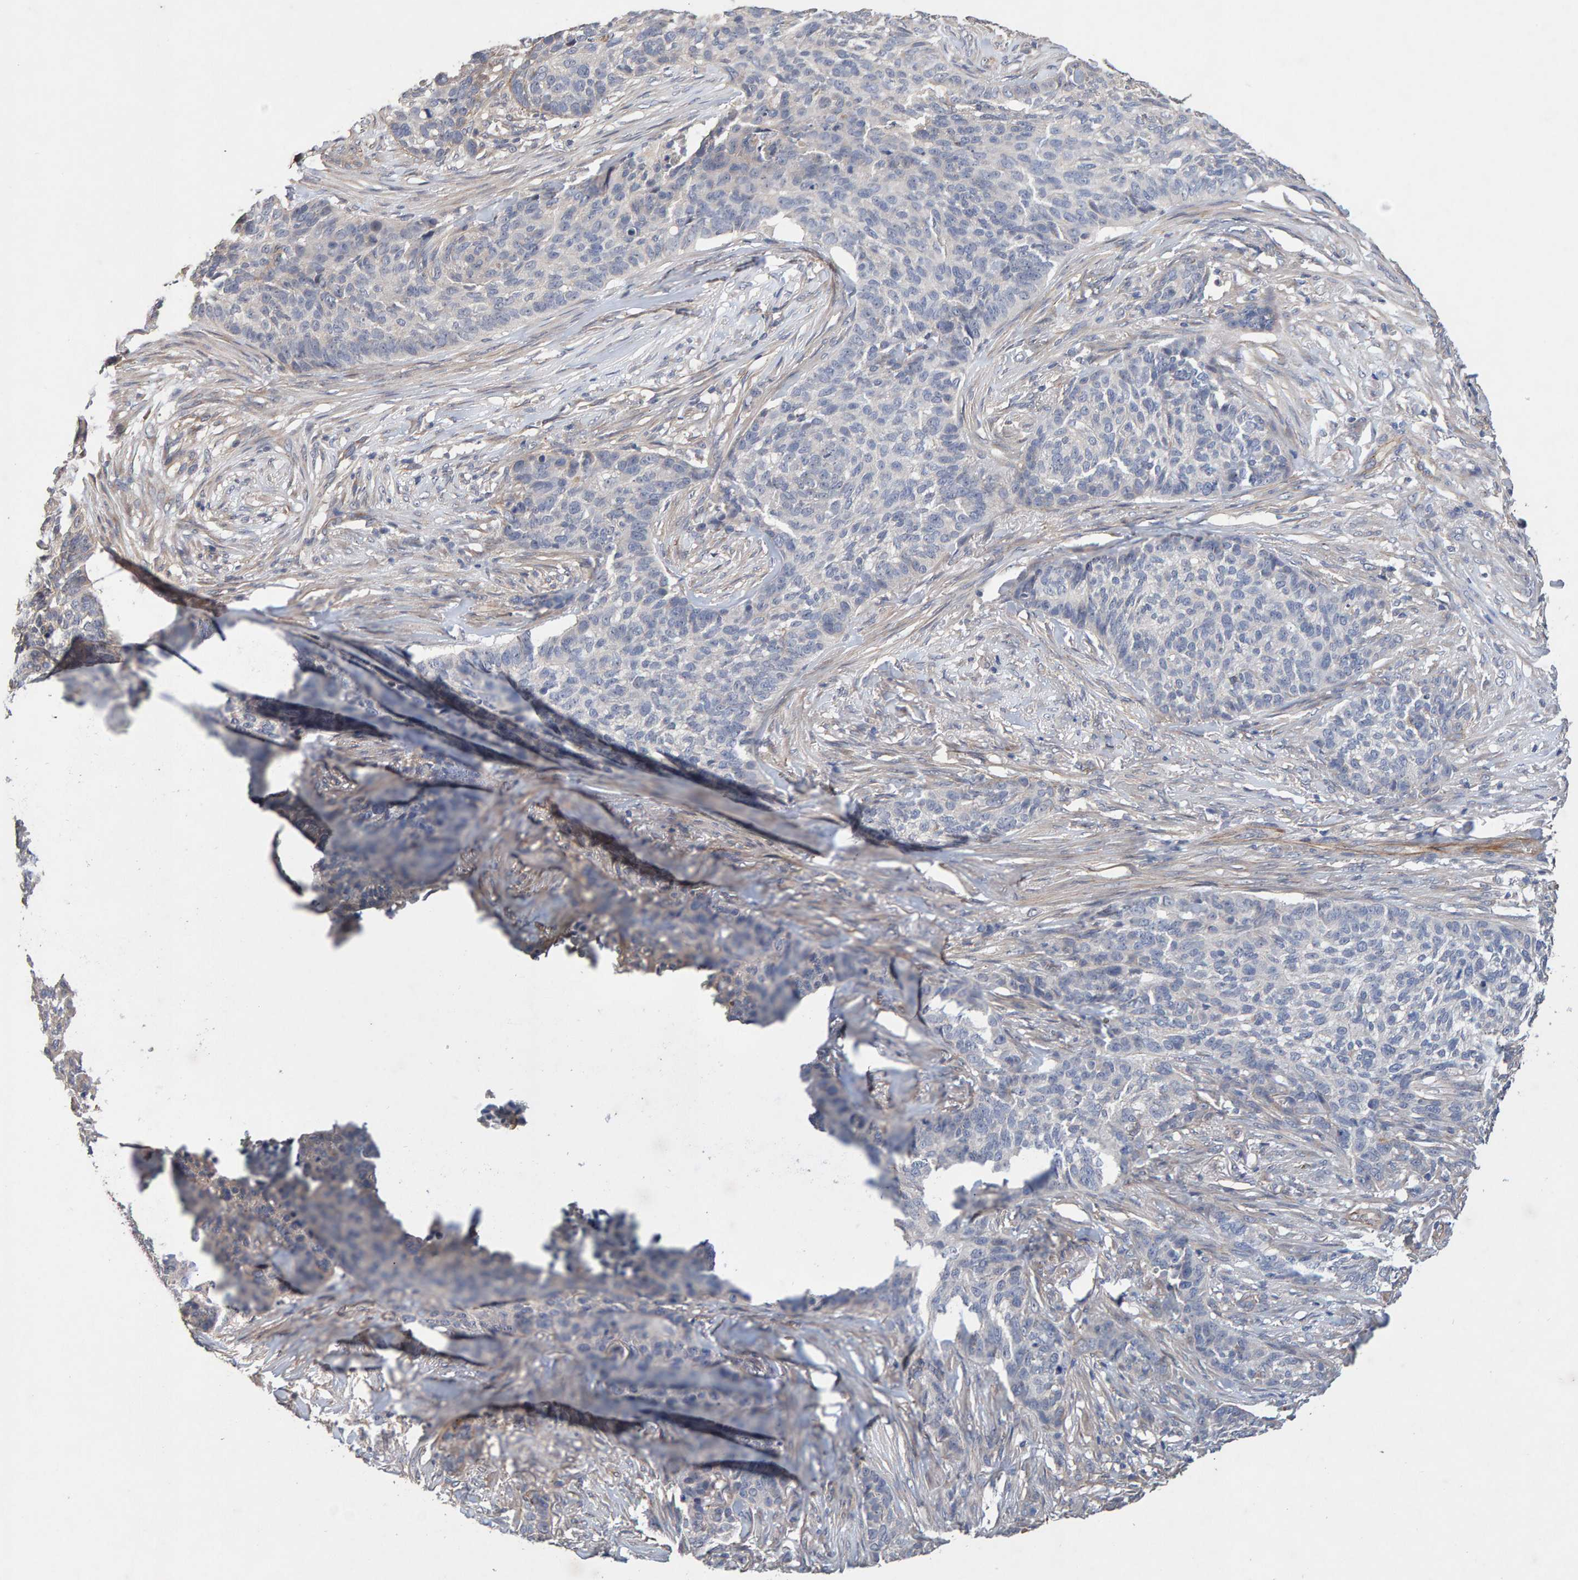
{"staining": {"intensity": "negative", "quantity": "none", "location": "none"}, "tissue": "skin cancer", "cell_type": "Tumor cells", "image_type": "cancer", "snomed": [{"axis": "morphology", "description": "Basal cell carcinoma"}, {"axis": "topography", "description": "Skin"}], "caption": "Micrograph shows no significant protein positivity in tumor cells of basal cell carcinoma (skin).", "gene": "EFR3A", "patient": {"sex": "male", "age": 85}}